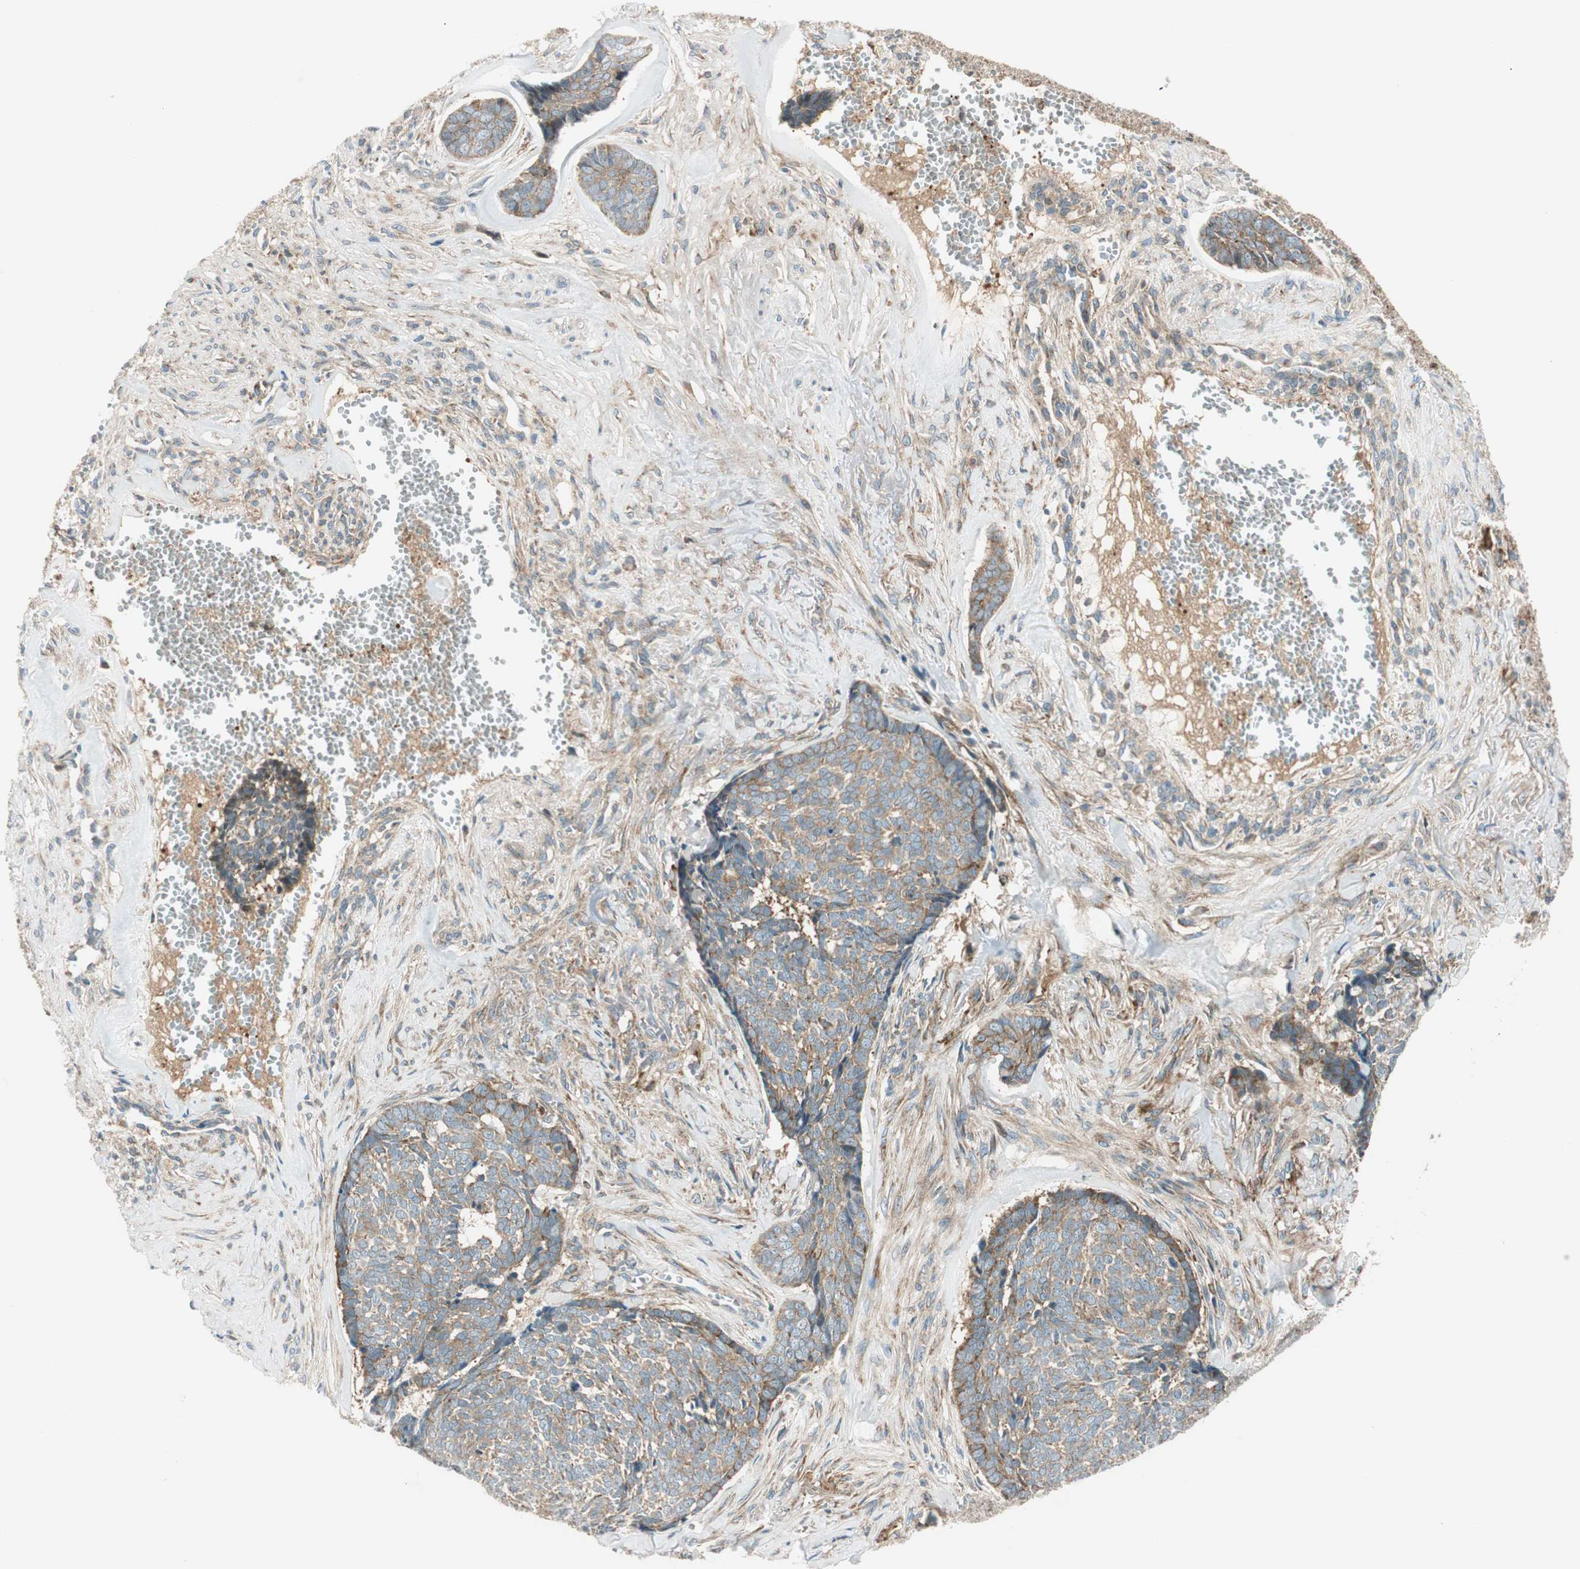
{"staining": {"intensity": "weak", "quantity": ">75%", "location": "cytoplasmic/membranous"}, "tissue": "skin cancer", "cell_type": "Tumor cells", "image_type": "cancer", "snomed": [{"axis": "morphology", "description": "Basal cell carcinoma"}, {"axis": "topography", "description": "Skin"}], "caption": "This is a micrograph of immunohistochemistry (IHC) staining of skin basal cell carcinoma, which shows weak expression in the cytoplasmic/membranous of tumor cells.", "gene": "ABI1", "patient": {"sex": "male", "age": 84}}